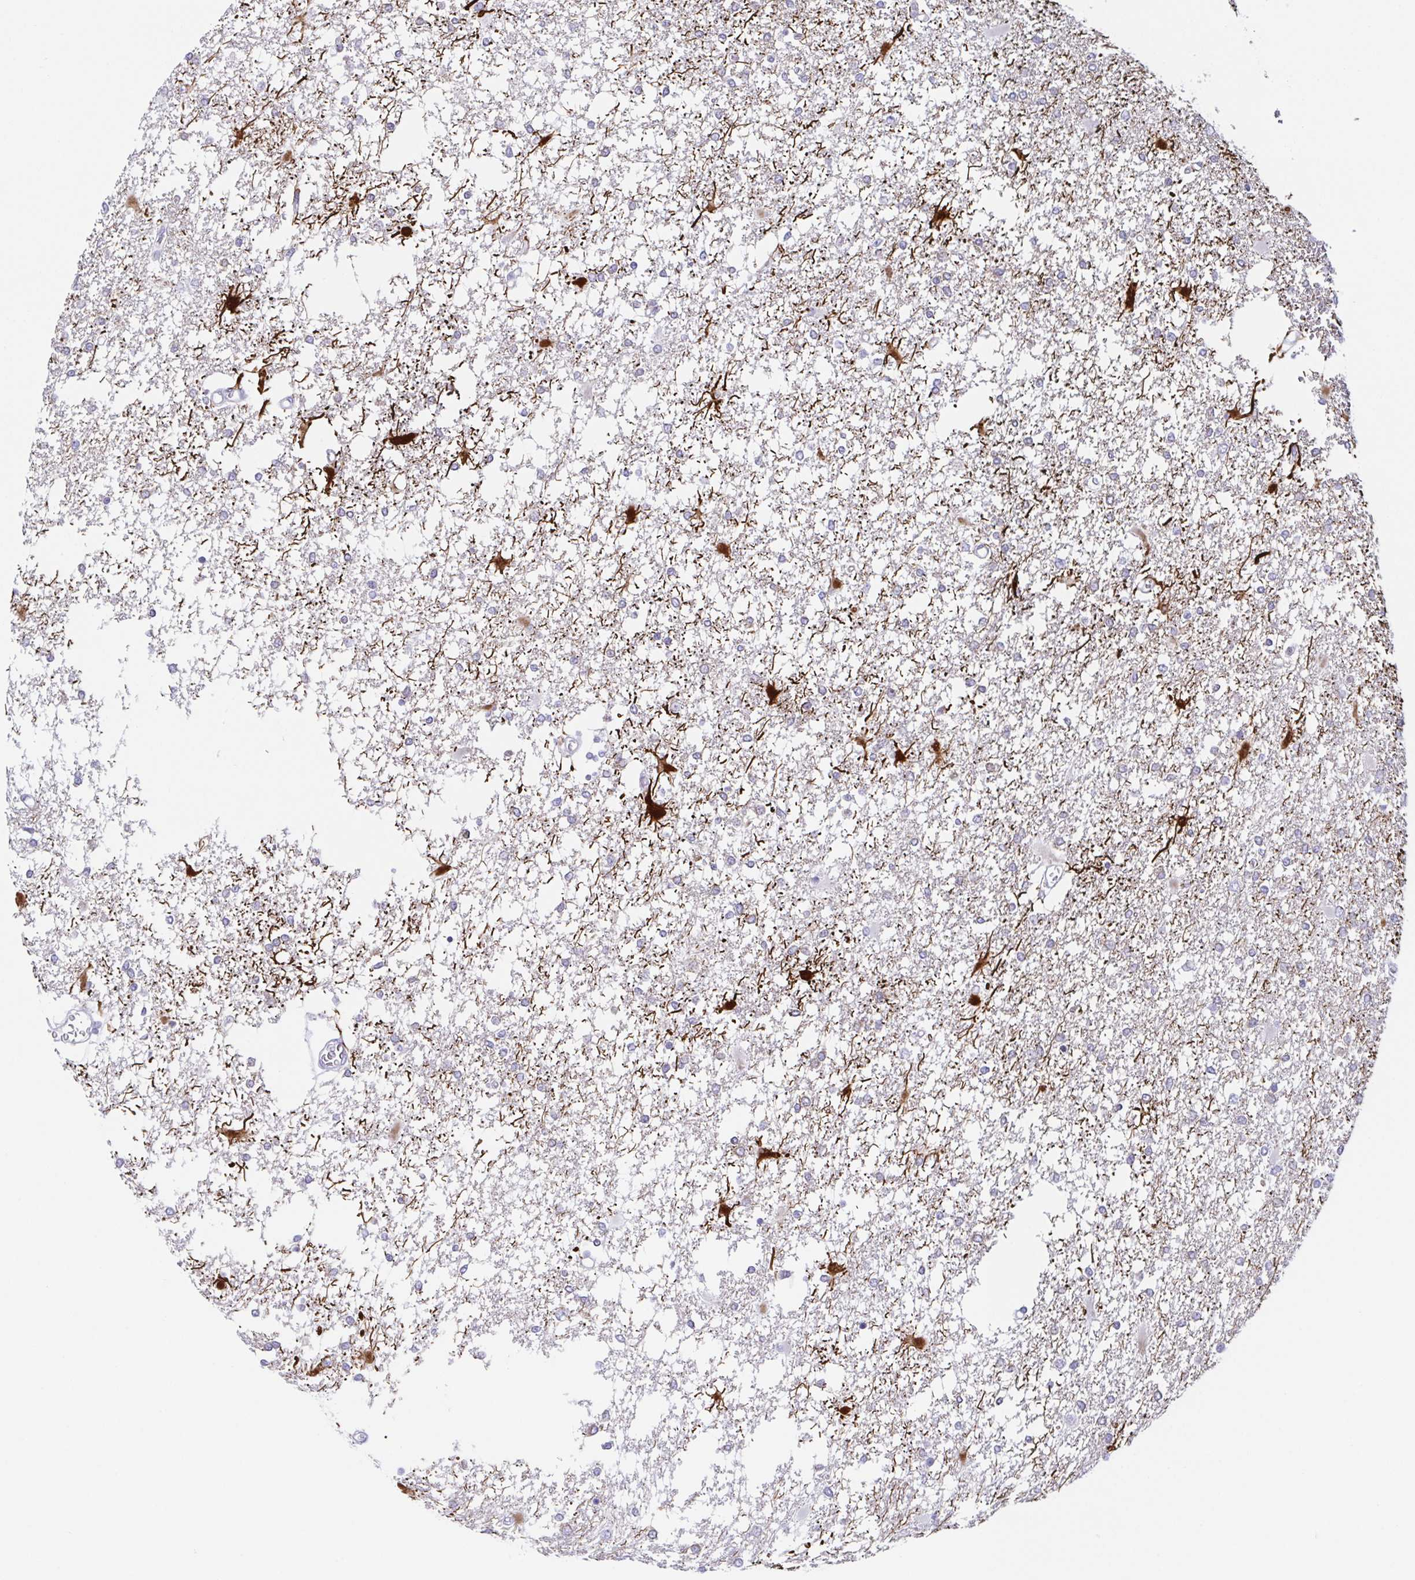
{"staining": {"intensity": "negative", "quantity": "none", "location": "none"}, "tissue": "glioma", "cell_type": "Tumor cells", "image_type": "cancer", "snomed": [{"axis": "morphology", "description": "Glioma, malignant, High grade"}, {"axis": "topography", "description": "Cerebral cortex"}], "caption": "Immunohistochemistry photomicrograph of neoplastic tissue: malignant glioma (high-grade) stained with DAB shows no significant protein expression in tumor cells.", "gene": "HTR2A", "patient": {"sex": "male", "age": 79}}